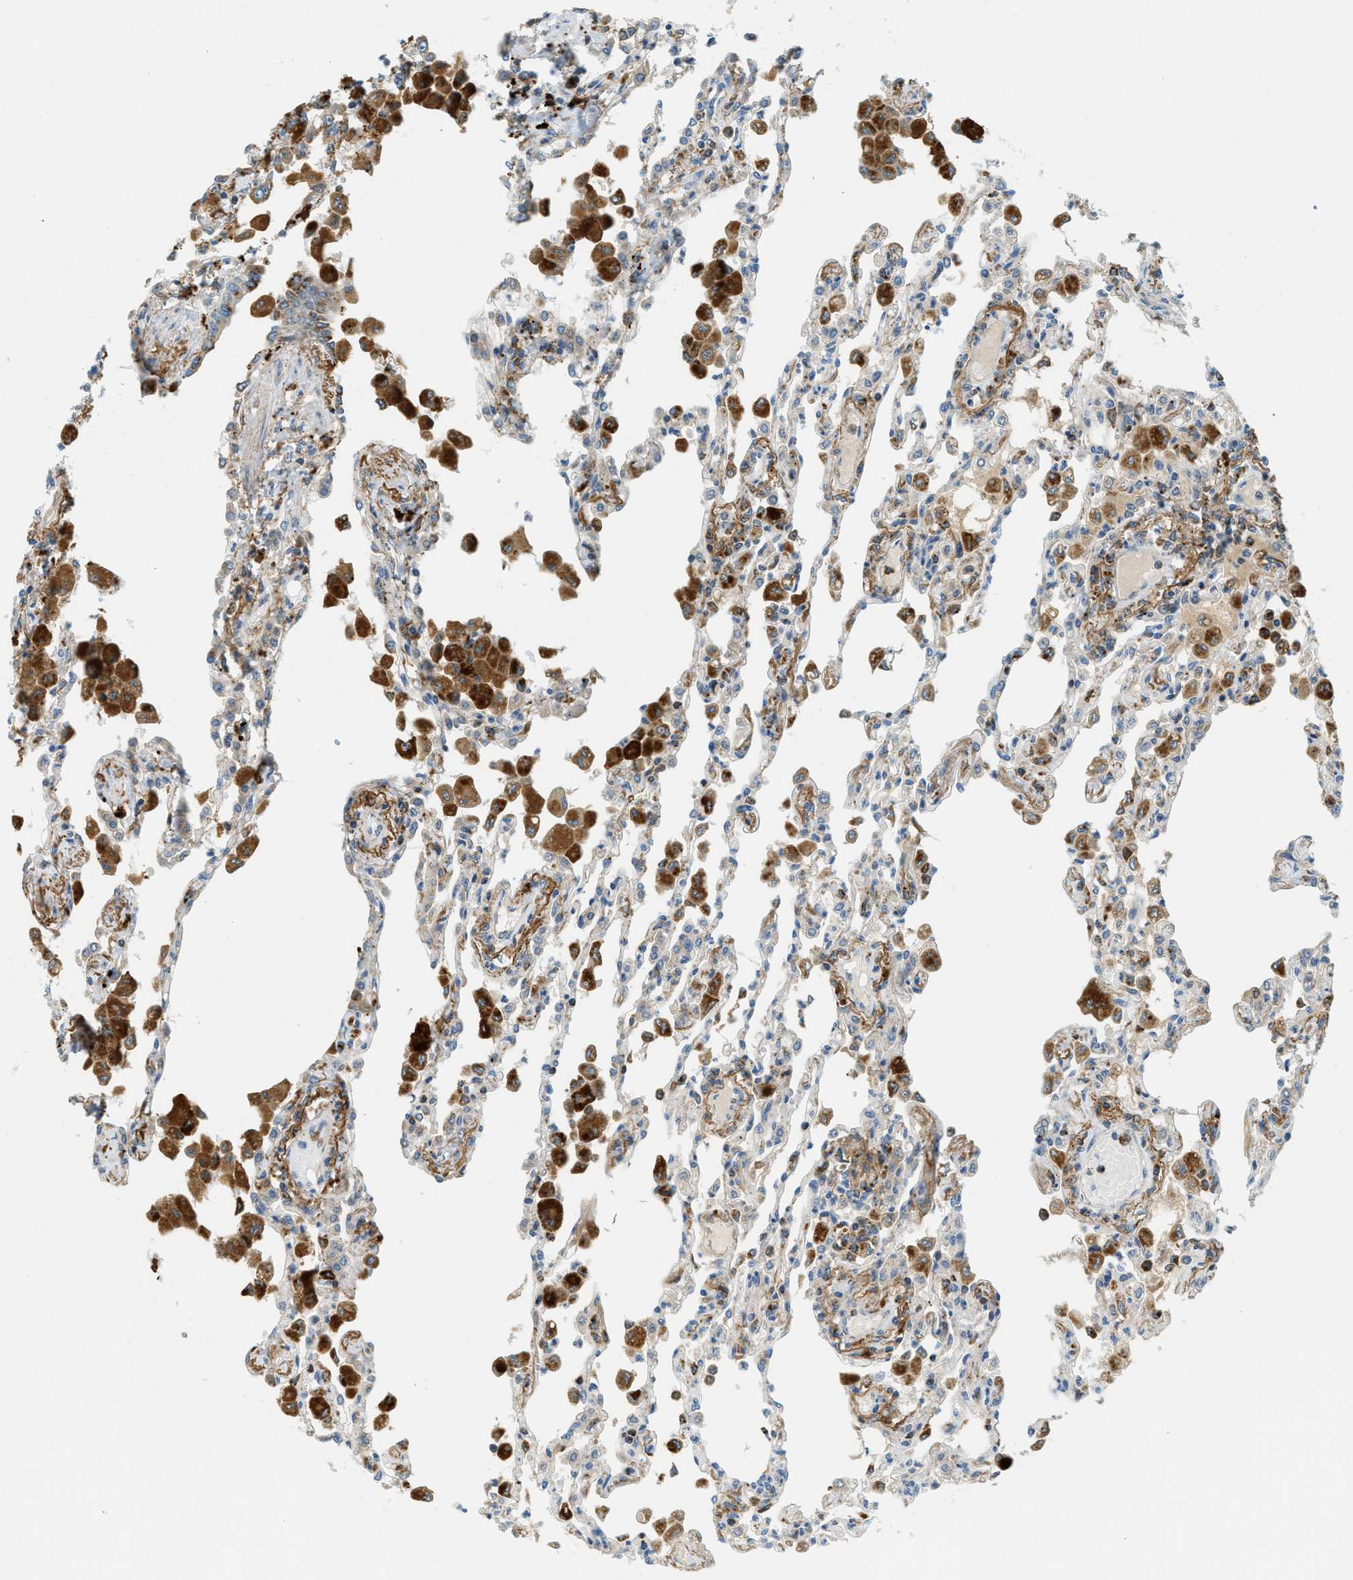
{"staining": {"intensity": "moderate", "quantity": "25%-75%", "location": "cytoplasmic/membranous"}, "tissue": "lung", "cell_type": "Alveolar cells", "image_type": "normal", "snomed": [{"axis": "morphology", "description": "Normal tissue, NOS"}, {"axis": "topography", "description": "Bronchus"}, {"axis": "topography", "description": "Lung"}], "caption": "Brown immunohistochemical staining in benign lung exhibits moderate cytoplasmic/membranous staining in about 25%-75% of alveolar cells. (DAB (3,3'-diaminobenzidine) IHC with brightfield microscopy, high magnification).", "gene": "PLBD2", "patient": {"sex": "female", "age": 49}}